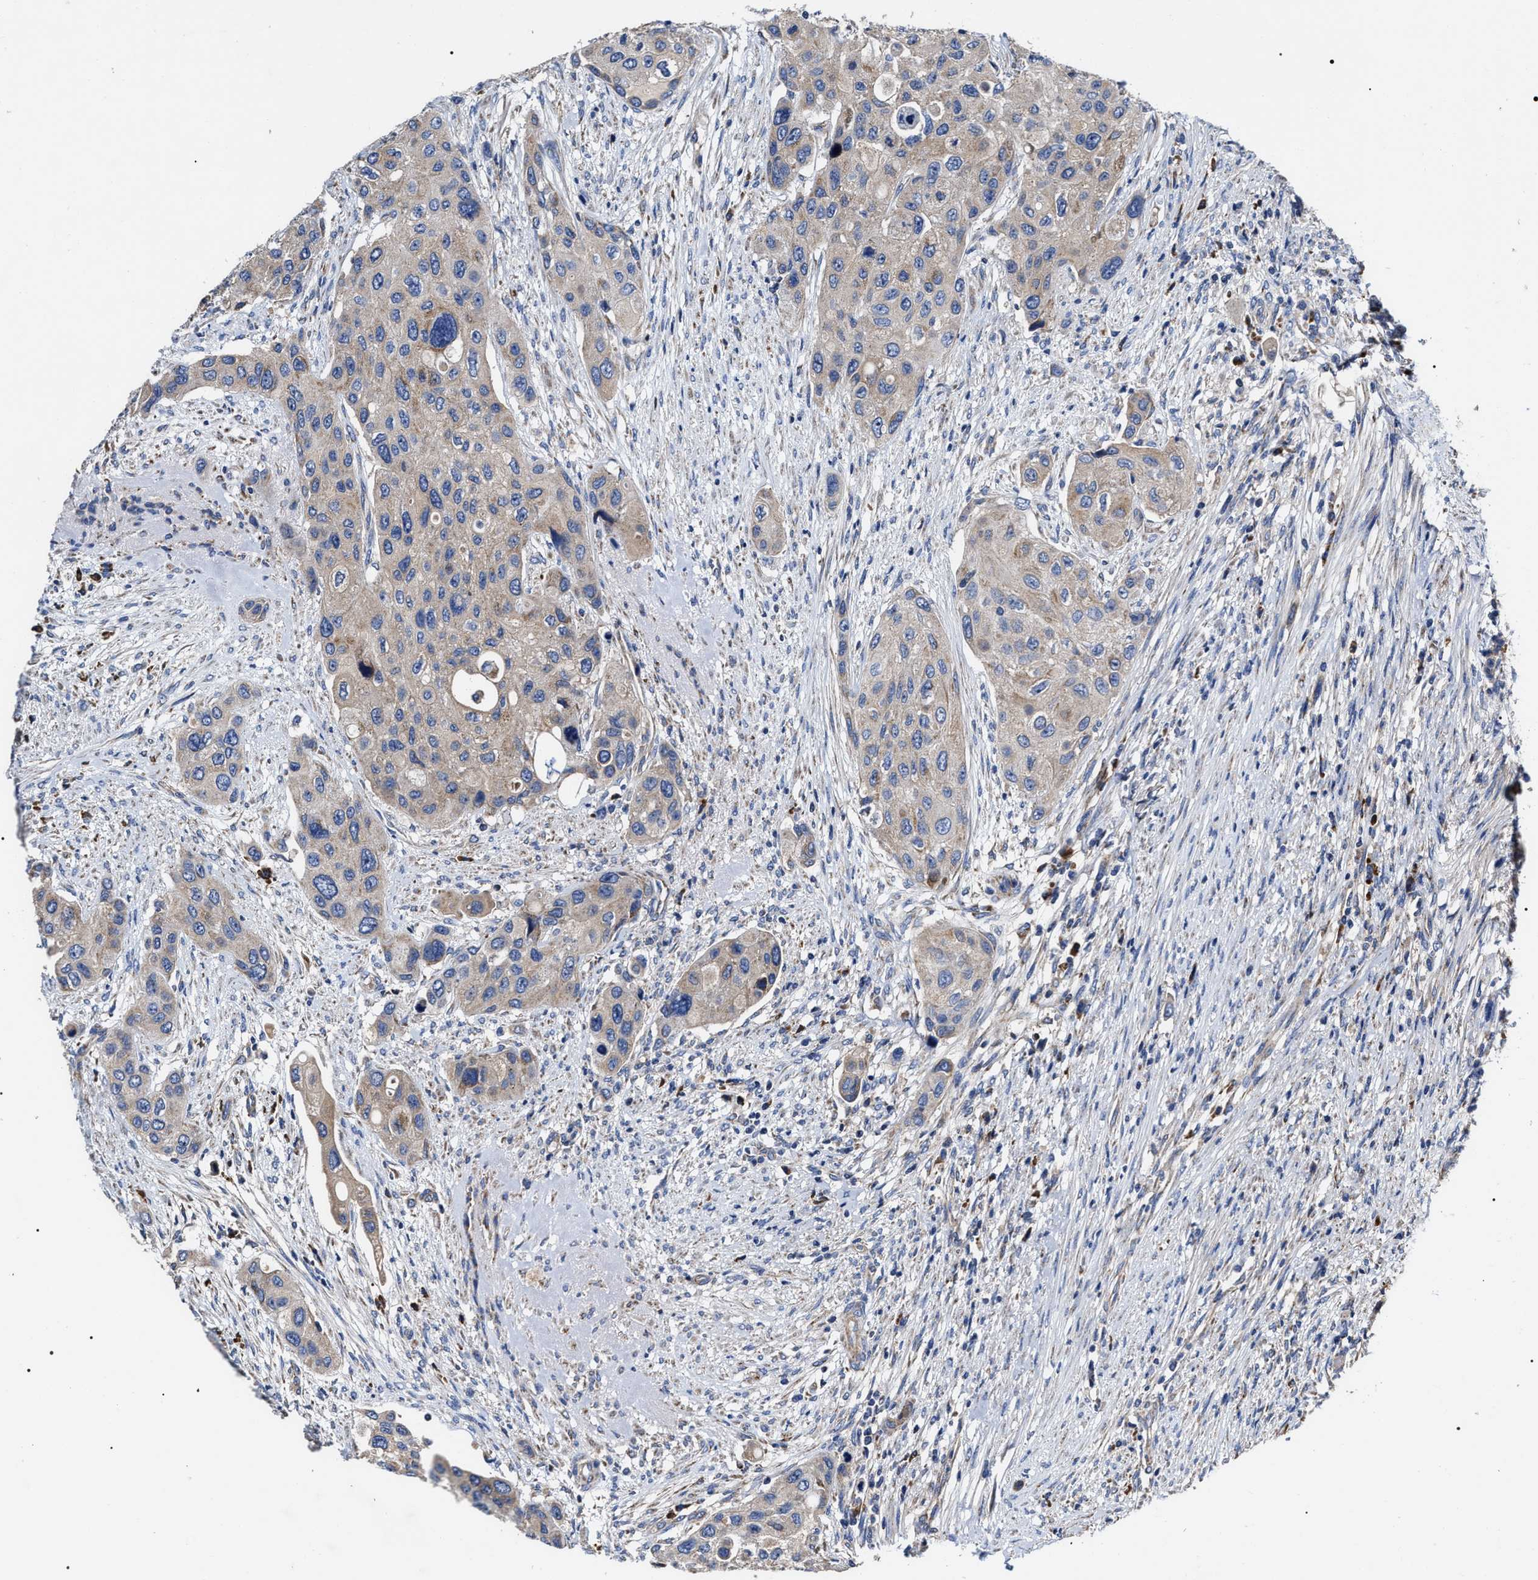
{"staining": {"intensity": "weak", "quantity": ">75%", "location": "cytoplasmic/membranous"}, "tissue": "urothelial cancer", "cell_type": "Tumor cells", "image_type": "cancer", "snomed": [{"axis": "morphology", "description": "Urothelial carcinoma, High grade"}, {"axis": "topography", "description": "Urinary bladder"}], "caption": "A brown stain shows weak cytoplasmic/membranous staining of a protein in human urothelial carcinoma (high-grade) tumor cells.", "gene": "MACC1", "patient": {"sex": "female", "age": 56}}